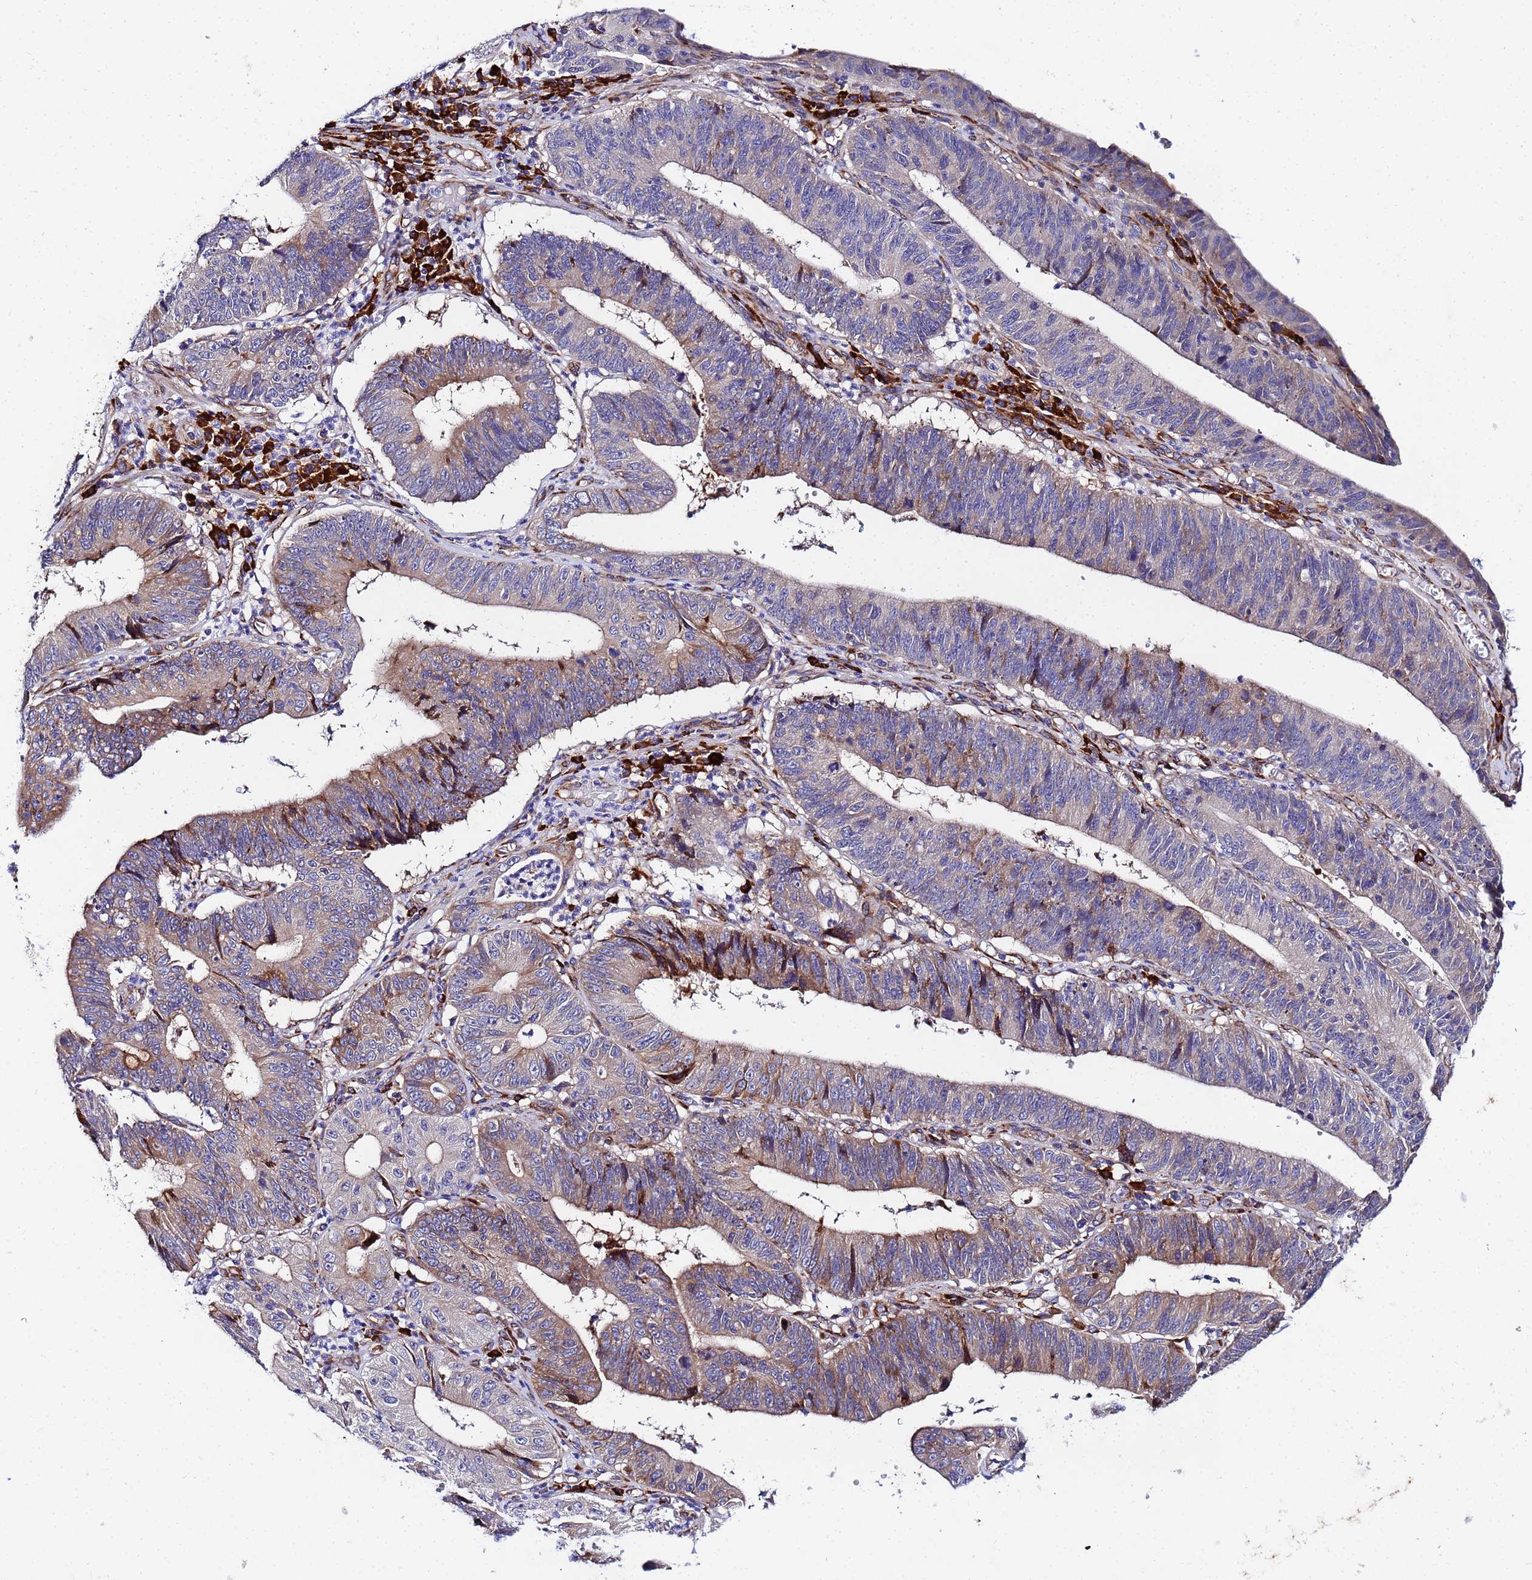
{"staining": {"intensity": "moderate", "quantity": "25%-75%", "location": "cytoplasmic/membranous"}, "tissue": "stomach cancer", "cell_type": "Tumor cells", "image_type": "cancer", "snomed": [{"axis": "morphology", "description": "Adenocarcinoma, NOS"}, {"axis": "topography", "description": "Stomach"}], "caption": "Protein staining demonstrates moderate cytoplasmic/membranous positivity in approximately 25%-75% of tumor cells in stomach cancer.", "gene": "POM121", "patient": {"sex": "male", "age": 59}}